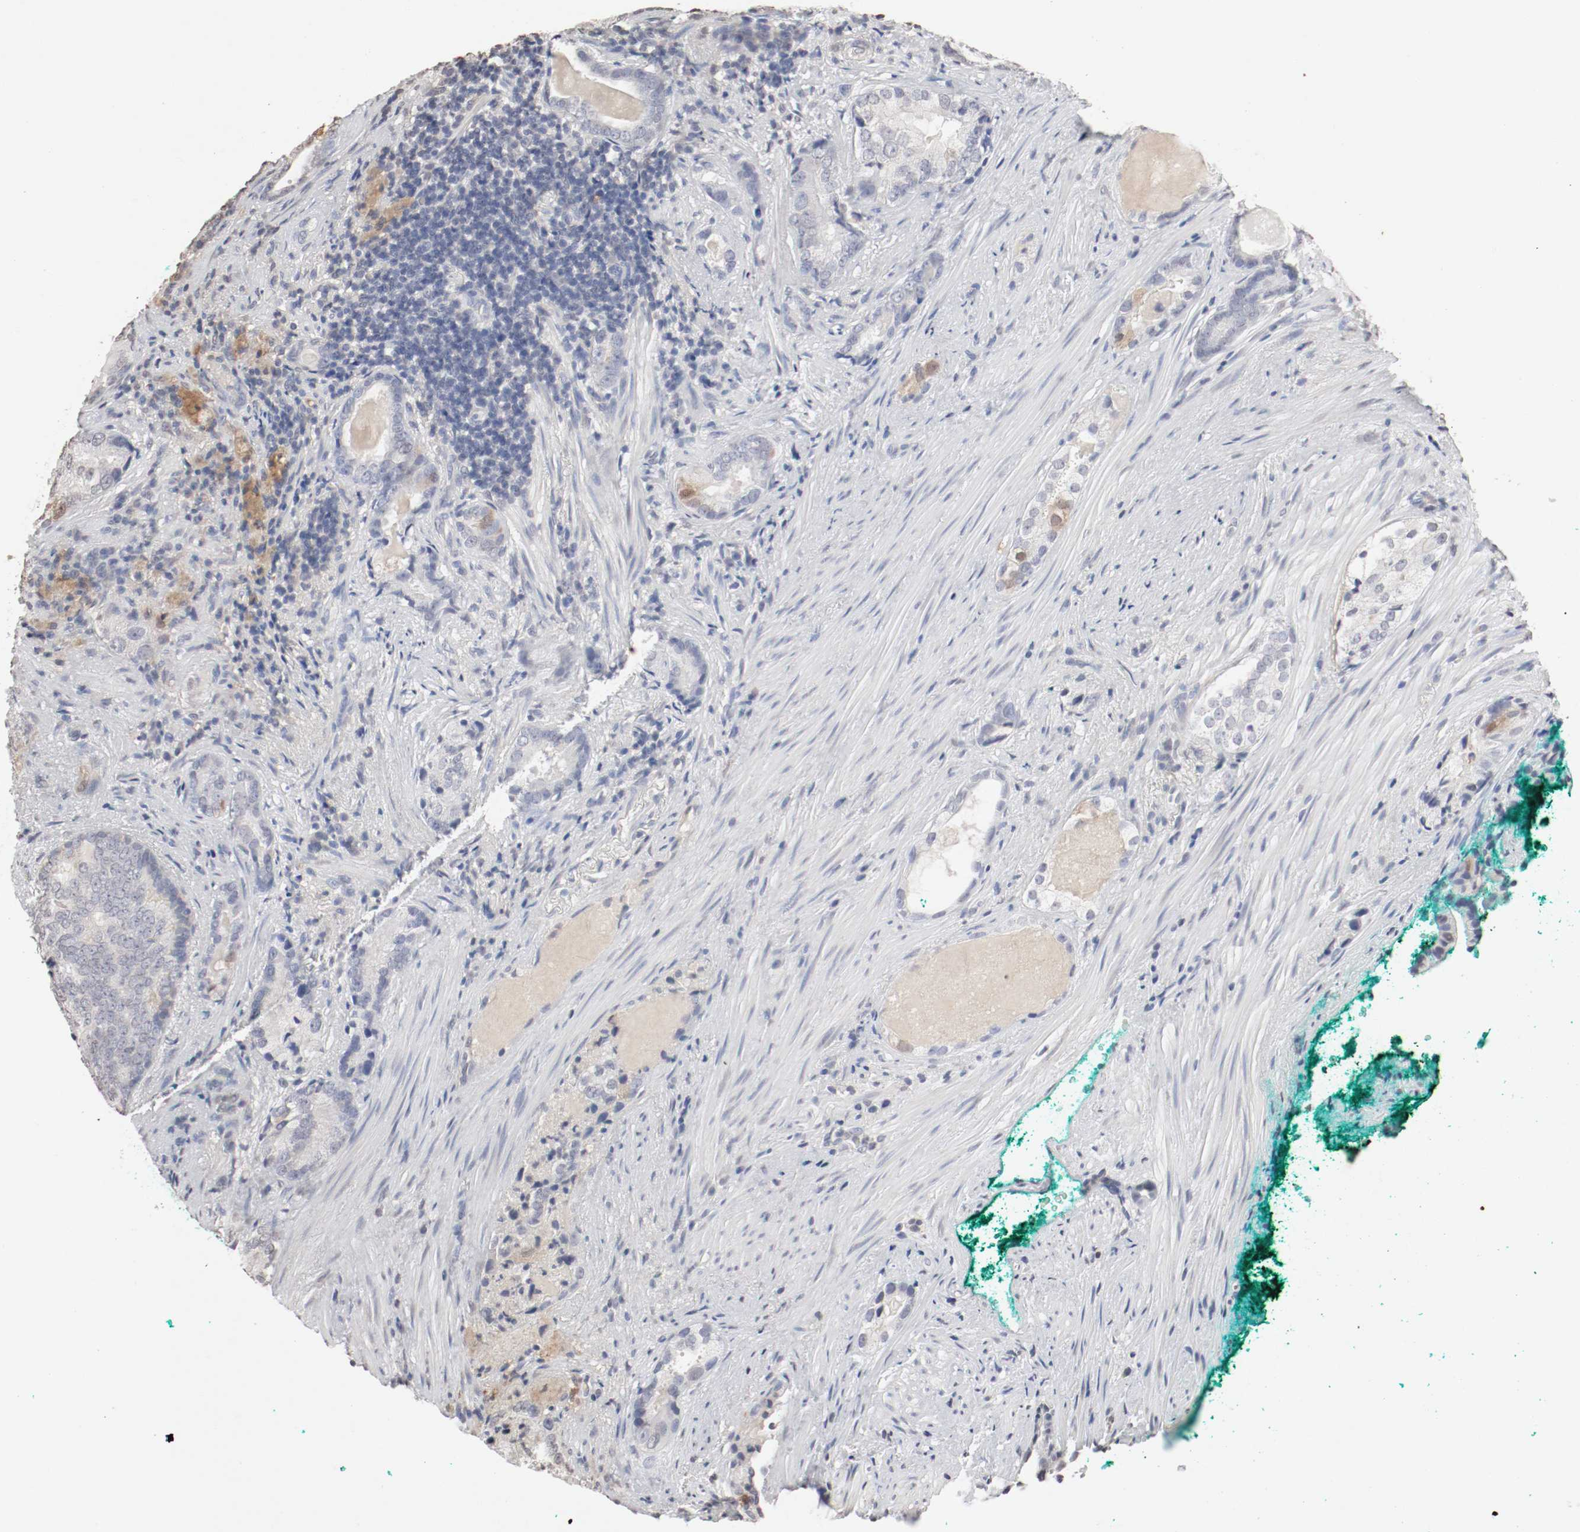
{"staining": {"intensity": "weak", "quantity": "<25%", "location": "cytoplasmic/membranous"}, "tissue": "prostate cancer", "cell_type": "Tumor cells", "image_type": "cancer", "snomed": [{"axis": "morphology", "description": "Adenocarcinoma, High grade"}, {"axis": "topography", "description": "Prostate"}], "caption": "An immunohistochemistry photomicrograph of prostate cancer (high-grade adenocarcinoma) is shown. There is no staining in tumor cells of prostate cancer (high-grade adenocarcinoma).", "gene": "WASL", "patient": {"sex": "male", "age": 66}}